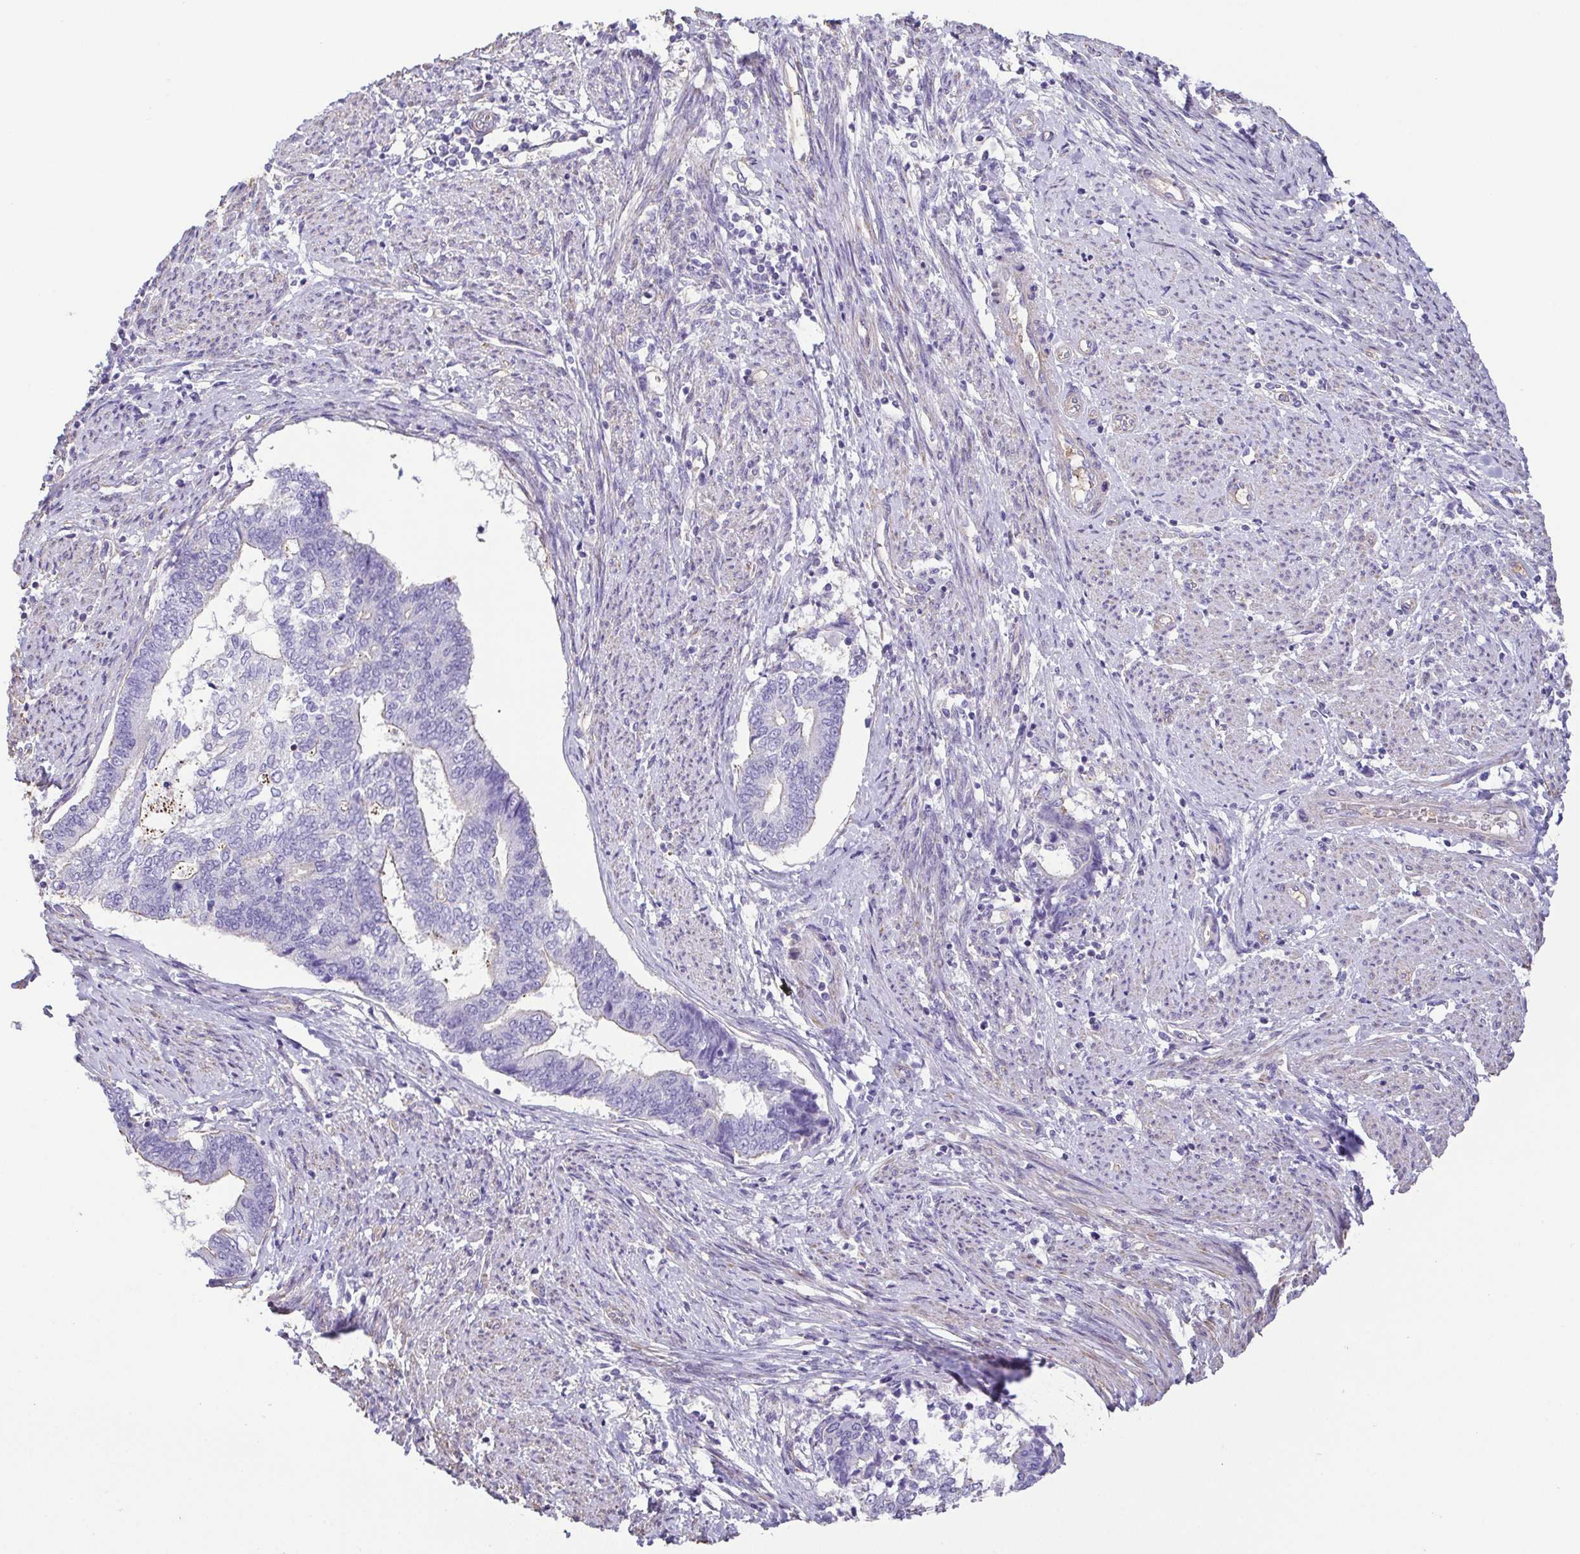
{"staining": {"intensity": "negative", "quantity": "none", "location": "none"}, "tissue": "endometrial cancer", "cell_type": "Tumor cells", "image_type": "cancer", "snomed": [{"axis": "morphology", "description": "Adenocarcinoma, NOS"}, {"axis": "topography", "description": "Endometrium"}], "caption": "Tumor cells show no significant protein staining in adenocarcinoma (endometrial).", "gene": "MYL6", "patient": {"sex": "female", "age": 65}}